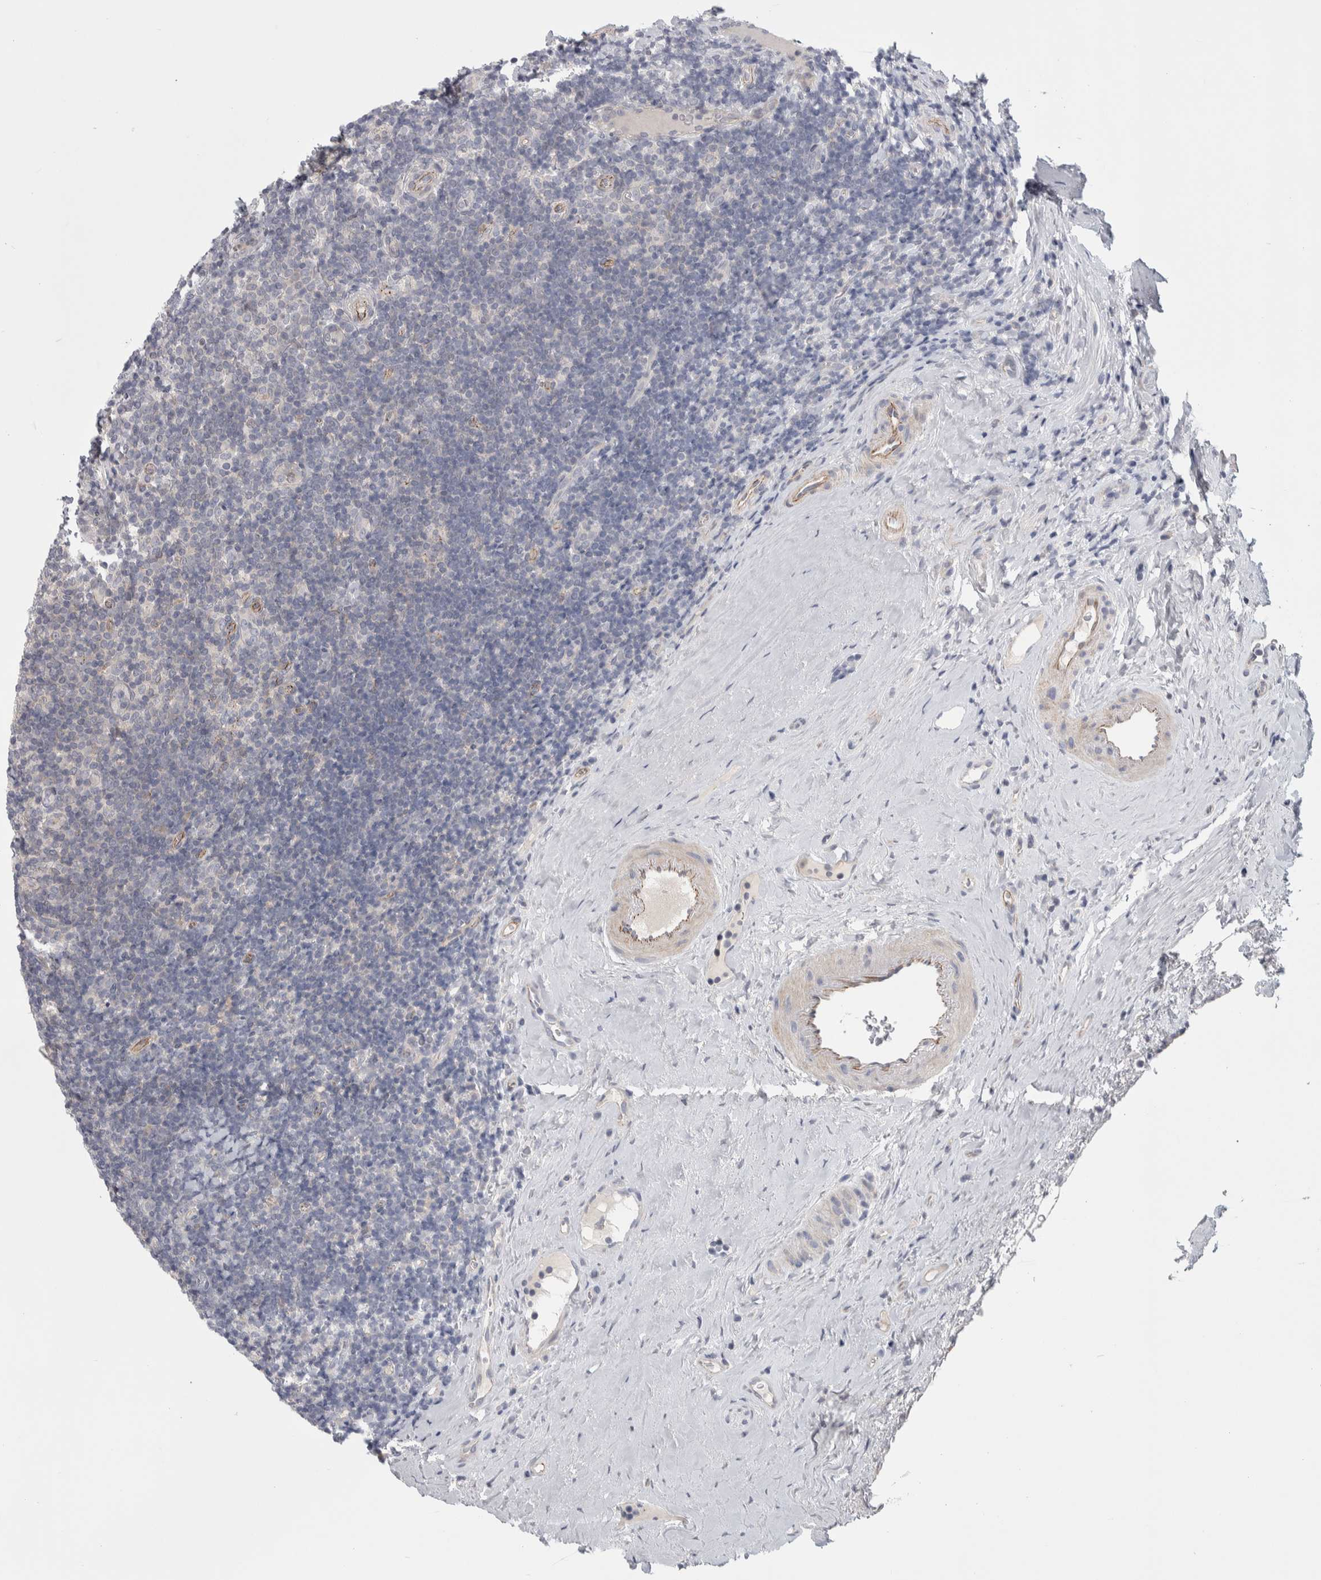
{"staining": {"intensity": "moderate", "quantity": "<25%", "location": "cytoplasmic/membranous"}, "tissue": "tonsil", "cell_type": "Germinal center cells", "image_type": "normal", "snomed": [{"axis": "morphology", "description": "Normal tissue, NOS"}, {"axis": "topography", "description": "Tonsil"}], "caption": "IHC histopathology image of unremarkable human tonsil stained for a protein (brown), which exhibits low levels of moderate cytoplasmic/membranous staining in about <25% of germinal center cells.", "gene": "ZNF862", "patient": {"sex": "male", "age": 37}}